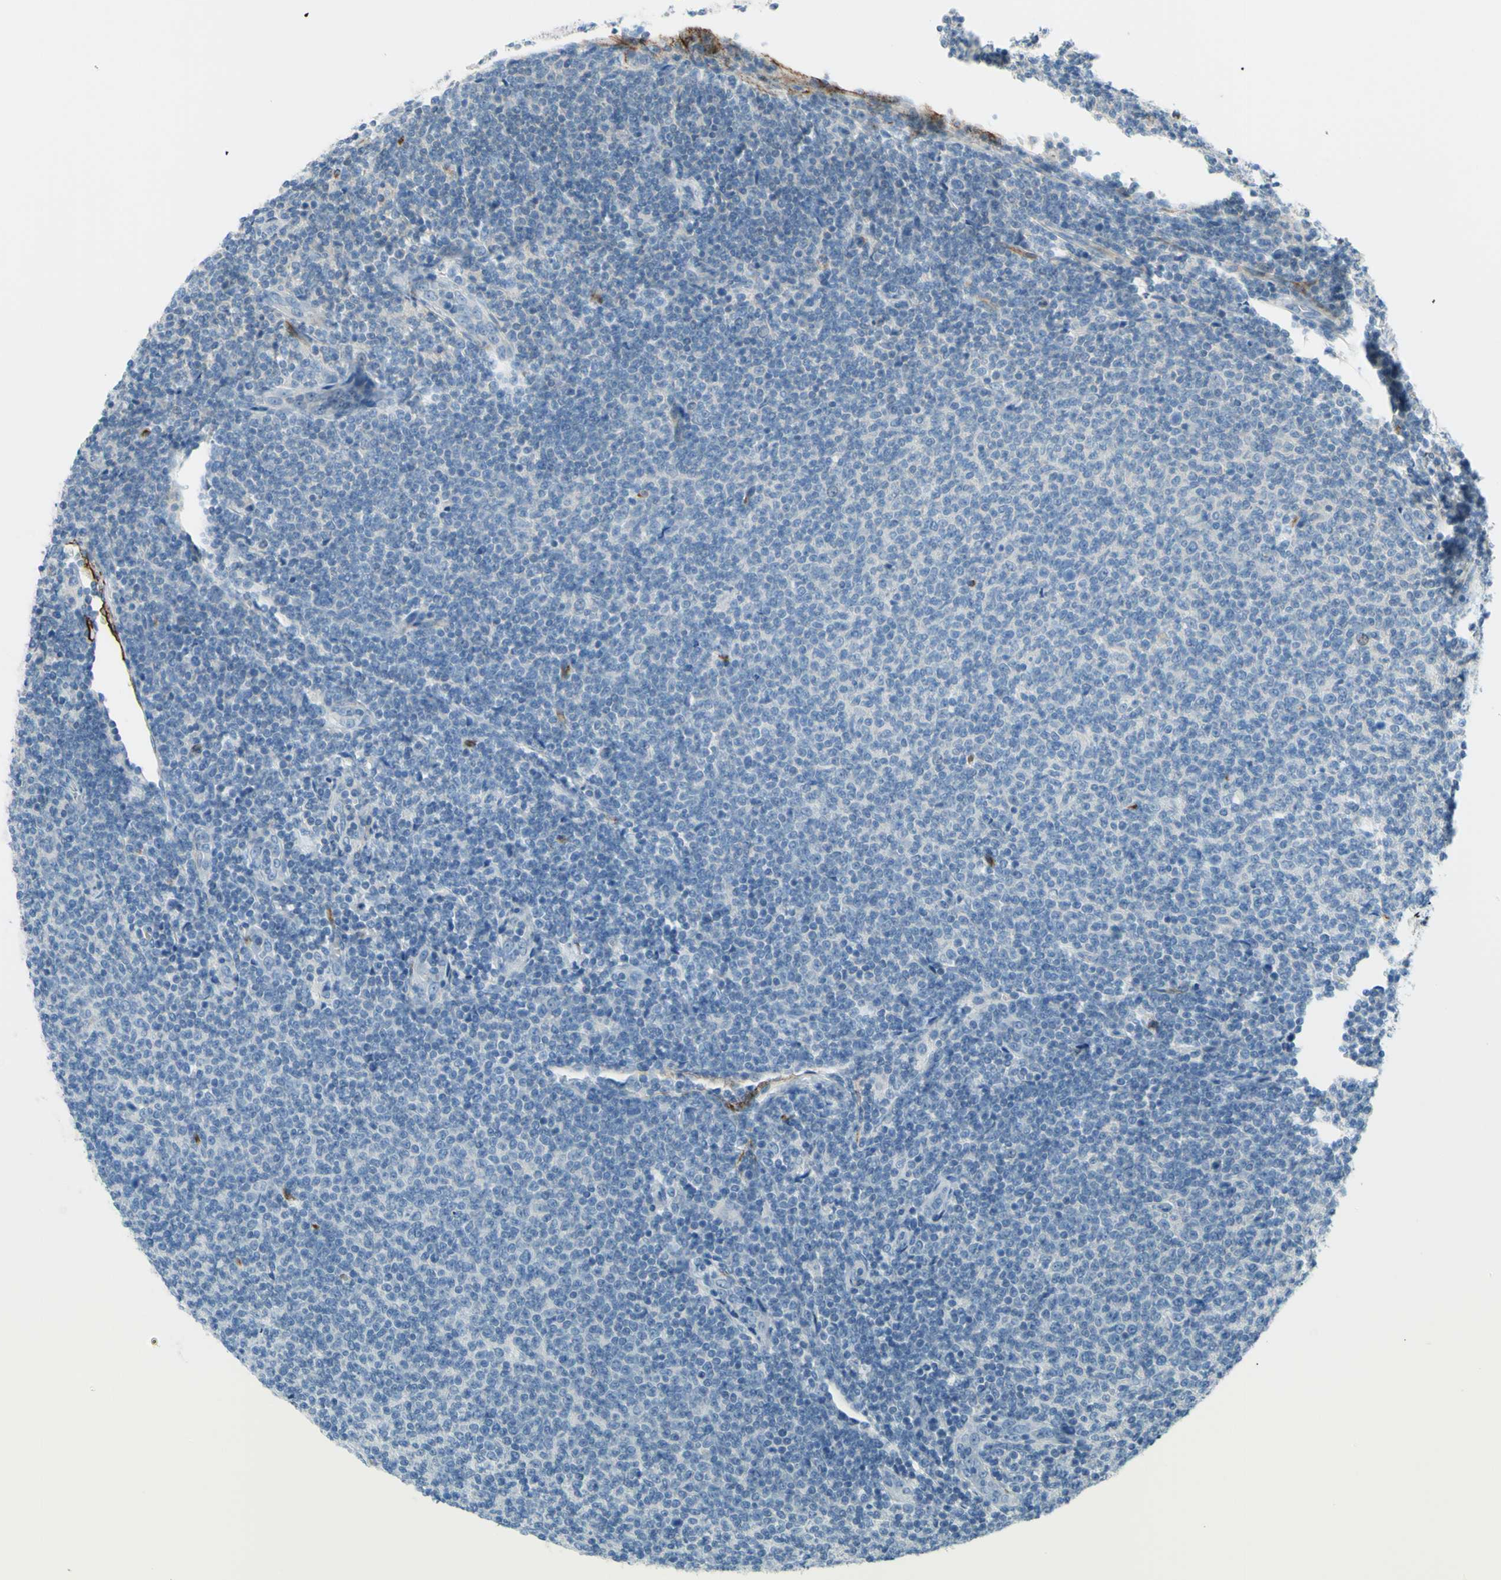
{"staining": {"intensity": "negative", "quantity": "none", "location": "none"}, "tissue": "lymphoma", "cell_type": "Tumor cells", "image_type": "cancer", "snomed": [{"axis": "morphology", "description": "Malignant lymphoma, non-Hodgkin's type, Low grade"}, {"axis": "topography", "description": "Lymph node"}], "caption": "Protein analysis of malignant lymphoma, non-Hodgkin's type (low-grade) shows no significant staining in tumor cells.", "gene": "PRRG2", "patient": {"sex": "male", "age": 66}}